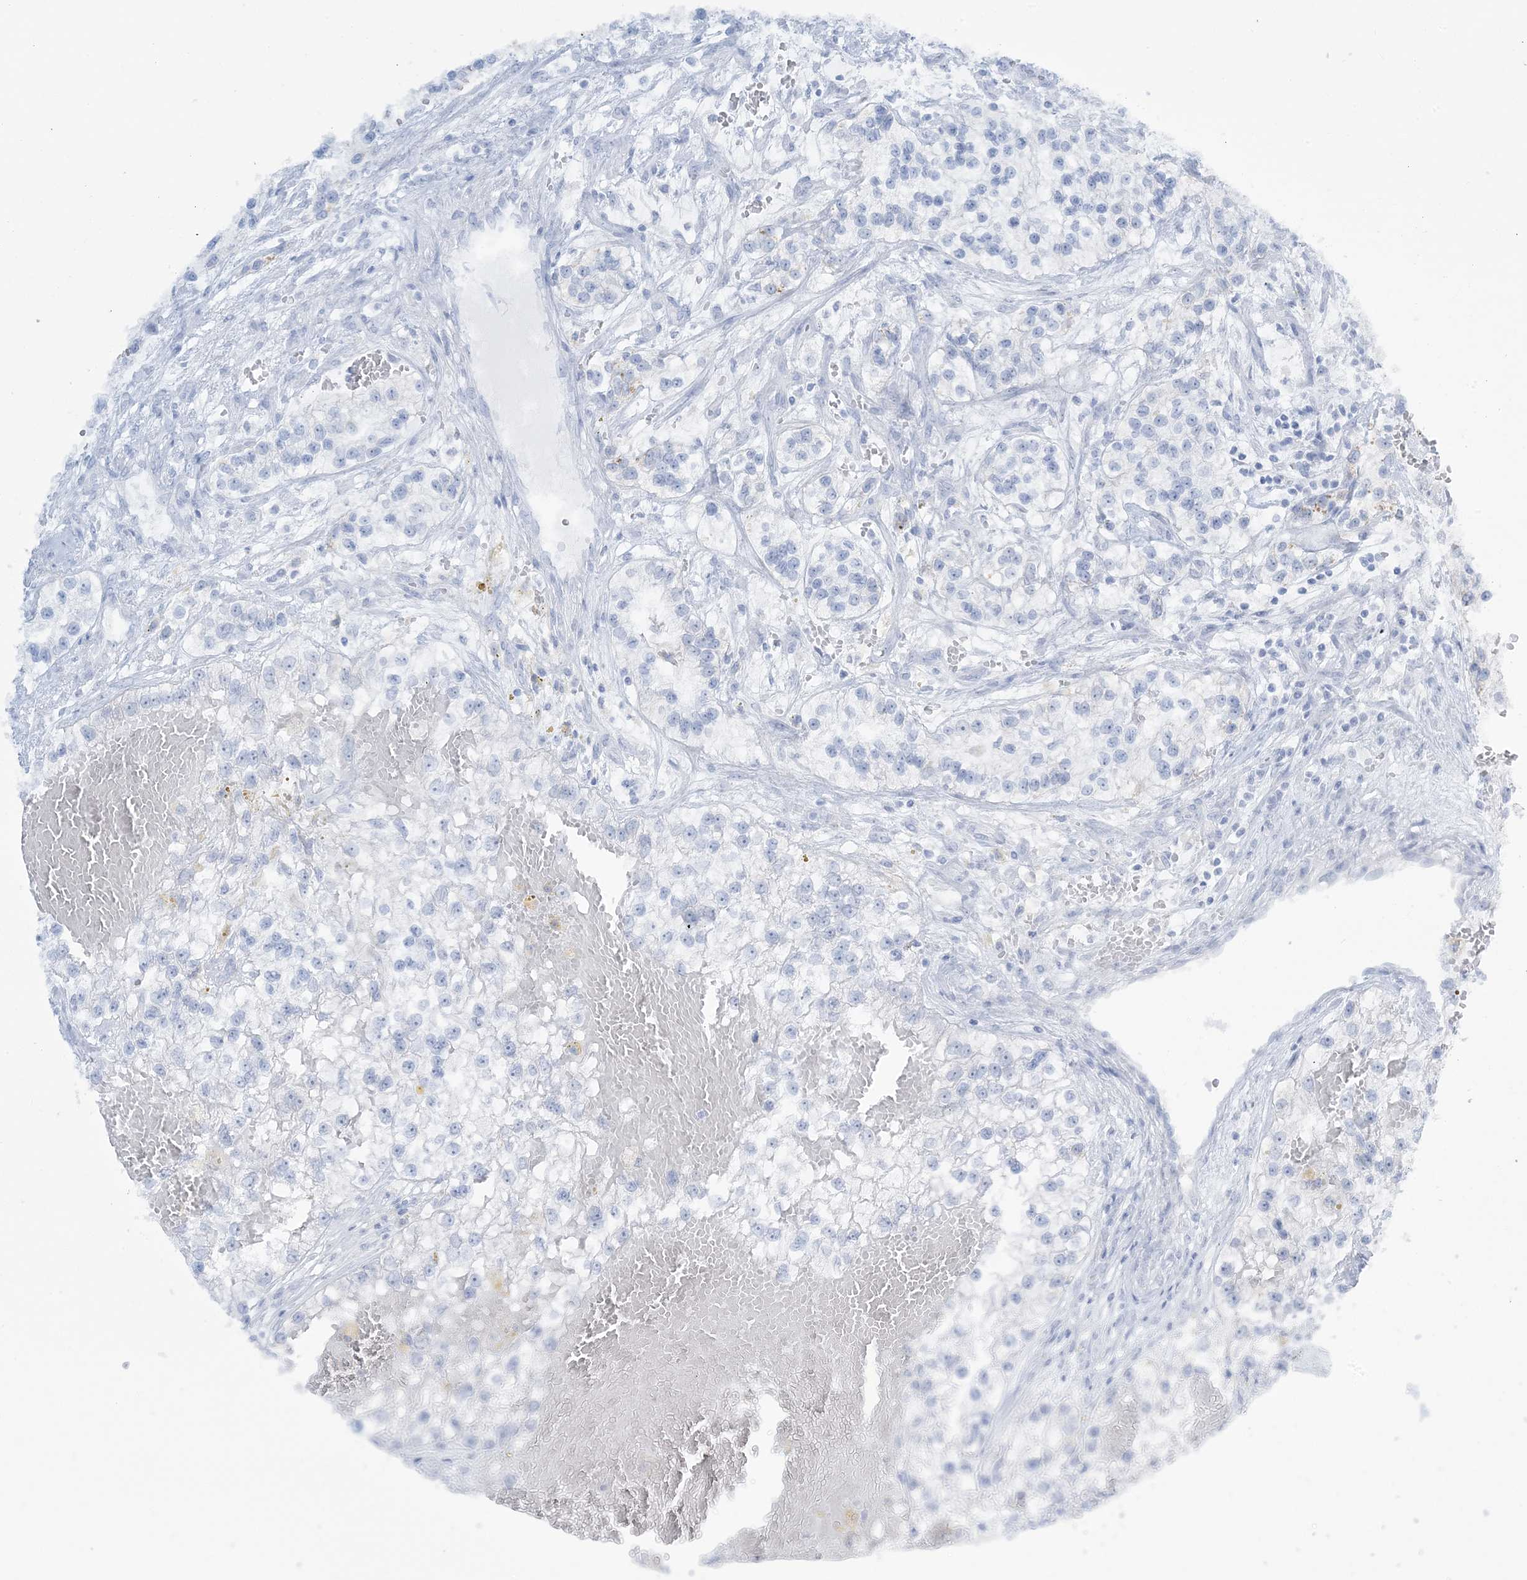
{"staining": {"intensity": "negative", "quantity": "none", "location": "none"}, "tissue": "renal cancer", "cell_type": "Tumor cells", "image_type": "cancer", "snomed": [{"axis": "morphology", "description": "Adenocarcinoma, NOS"}, {"axis": "topography", "description": "Kidney"}], "caption": "The histopathology image exhibits no staining of tumor cells in renal cancer.", "gene": "AGXT", "patient": {"sex": "female", "age": 57}}